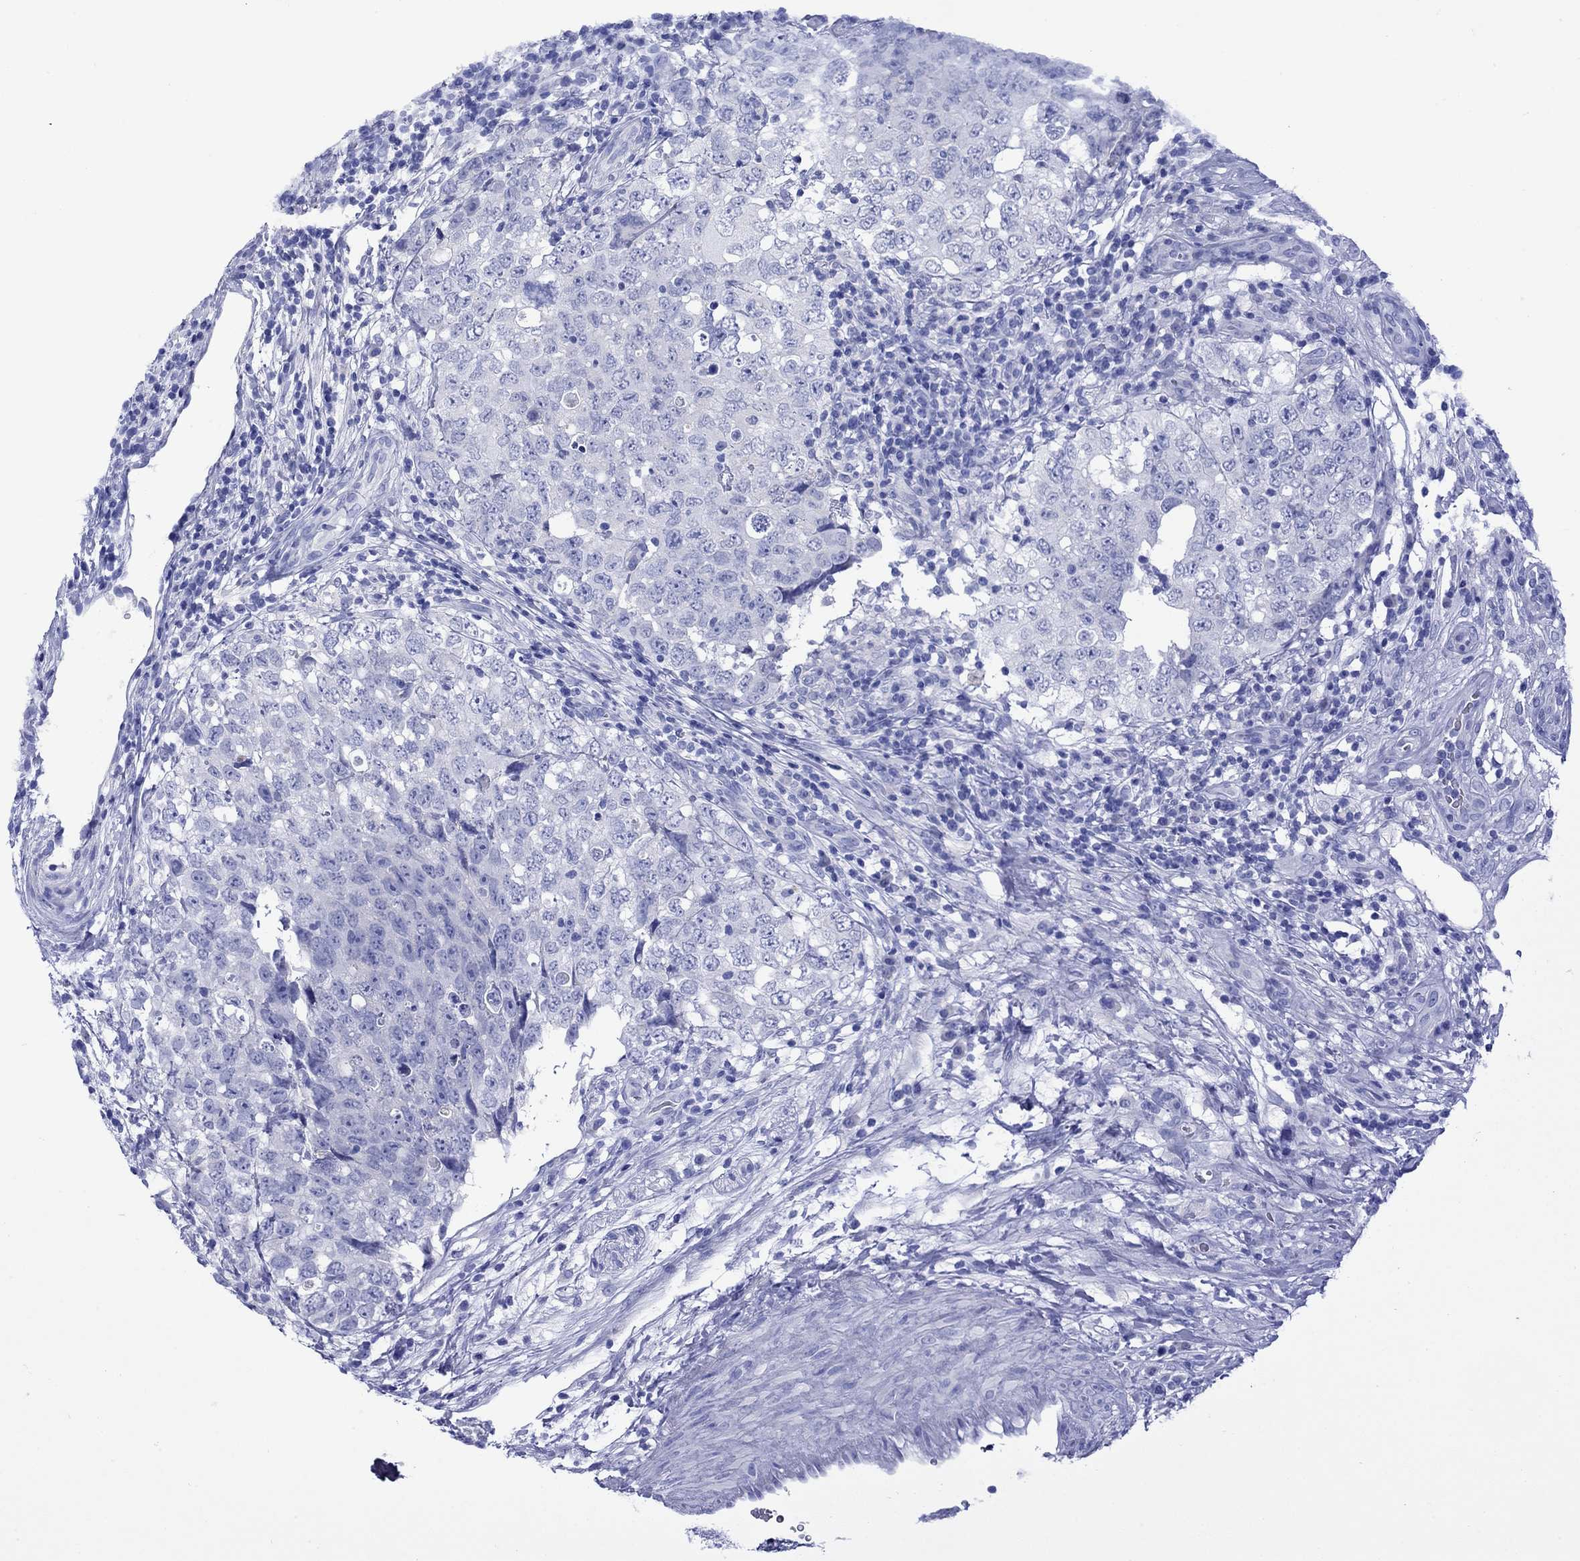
{"staining": {"intensity": "negative", "quantity": "none", "location": "none"}, "tissue": "testis cancer", "cell_type": "Tumor cells", "image_type": "cancer", "snomed": [{"axis": "morphology", "description": "Seminoma, NOS"}, {"axis": "topography", "description": "Testis"}], "caption": "Immunohistochemical staining of testis cancer displays no significant expression in tumor cells. (DAB (3,3'-diaminobenzidine) immunohistochemistry (IHC), high magnification).", "gene": "GIP", "patient": {"sex": "male", "age": 34}}